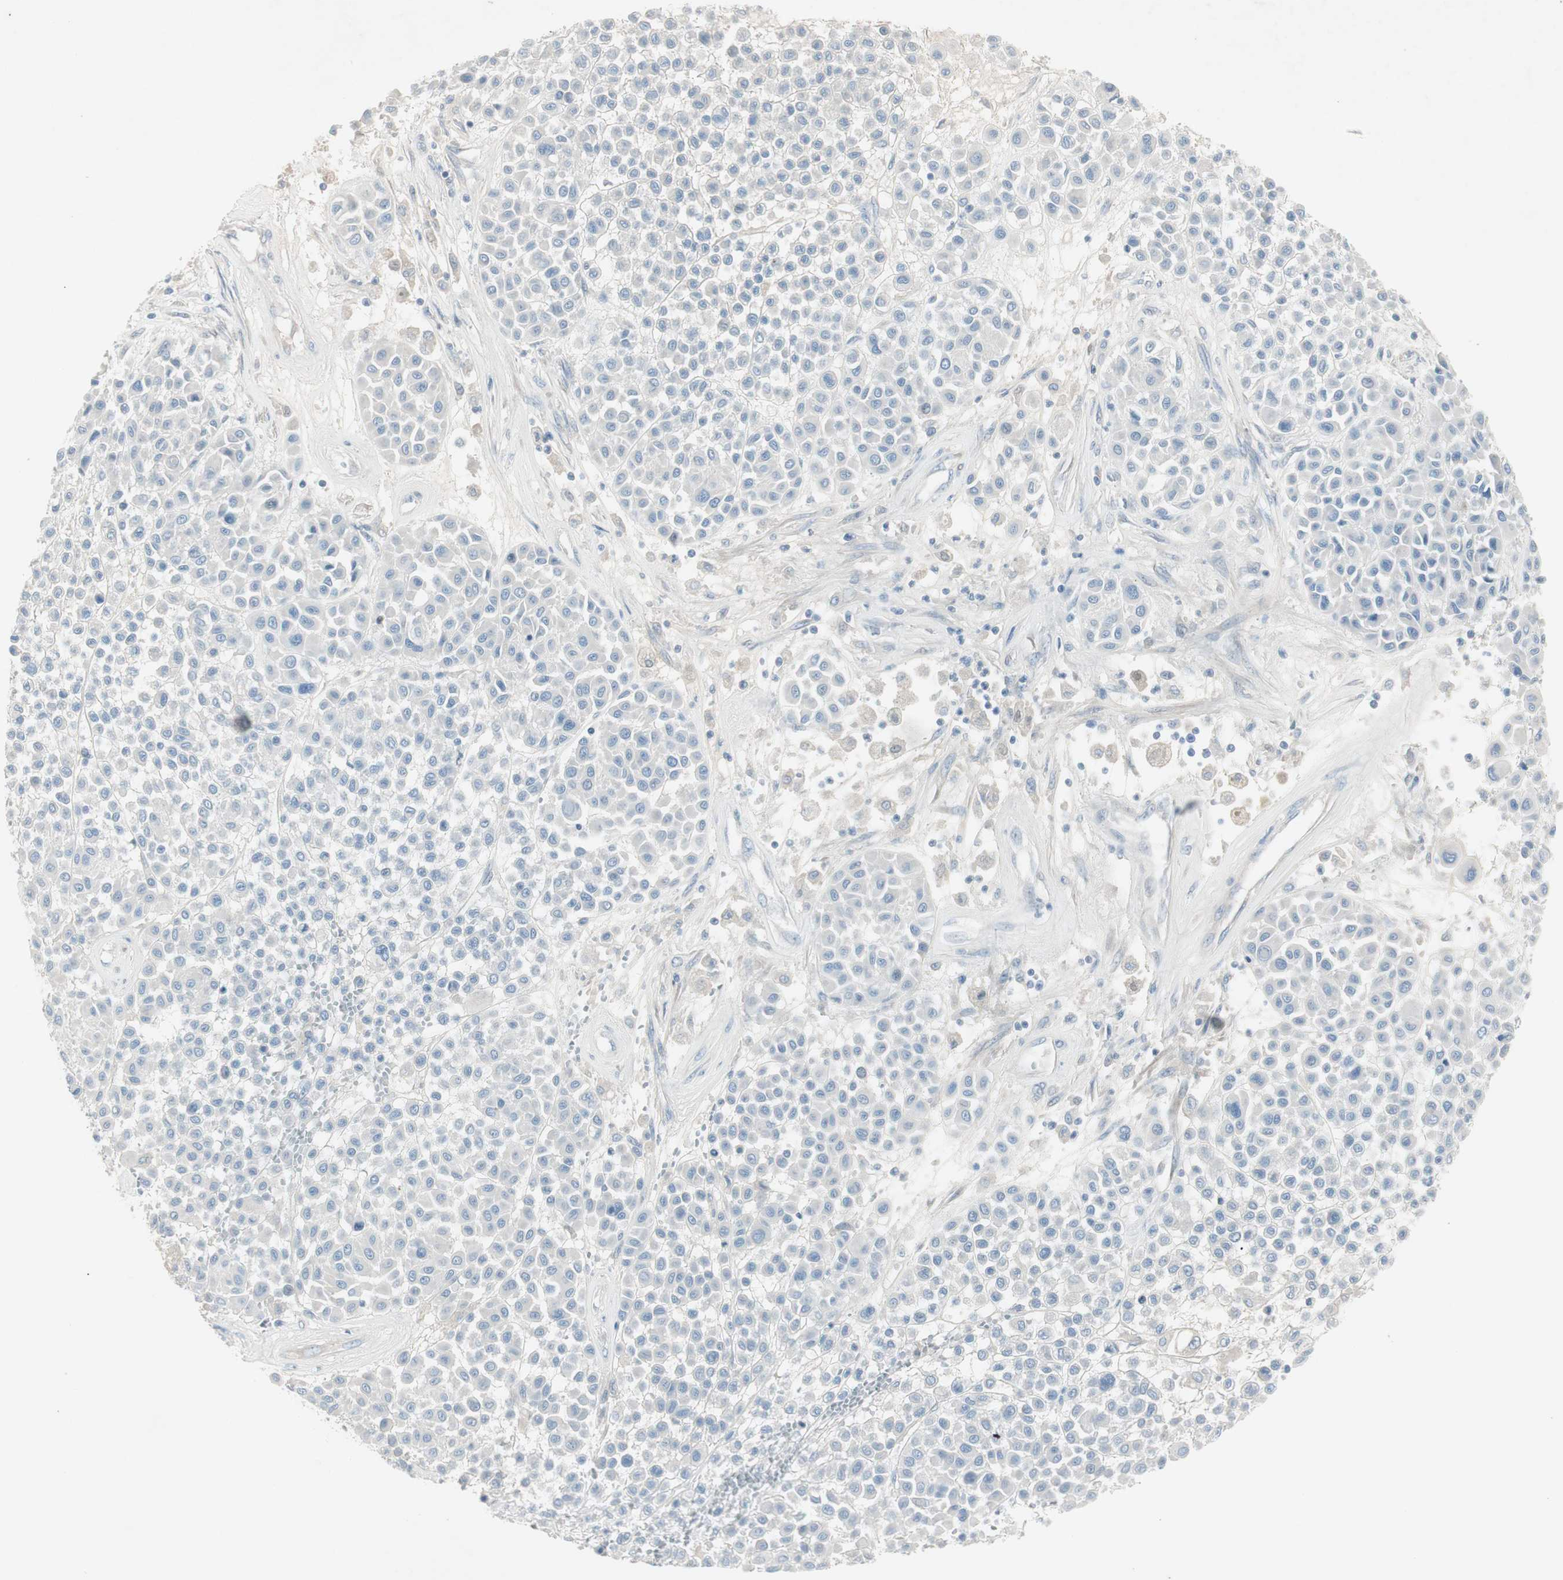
{"staining": {"intensity": "negative", "quantity": "none", "location": "none"}, "tissue": "melanoma", "cell_type": "Tumor cells", "image_type": "cancer", "snomed": [{"axis": "morphology", "description": "Malignant melanoma, Metastatic site"}, {"axis": "topography", "description": "Soft tissue"}], "caption": "High magnification brightfield microscopy of melanoma stained with DAB (brown) and counterstained with hematoxylin (blue): tumor cells show no significant expression.", "gene": "MAPRE3", "patient": {"sex": "male", "age": 41}}